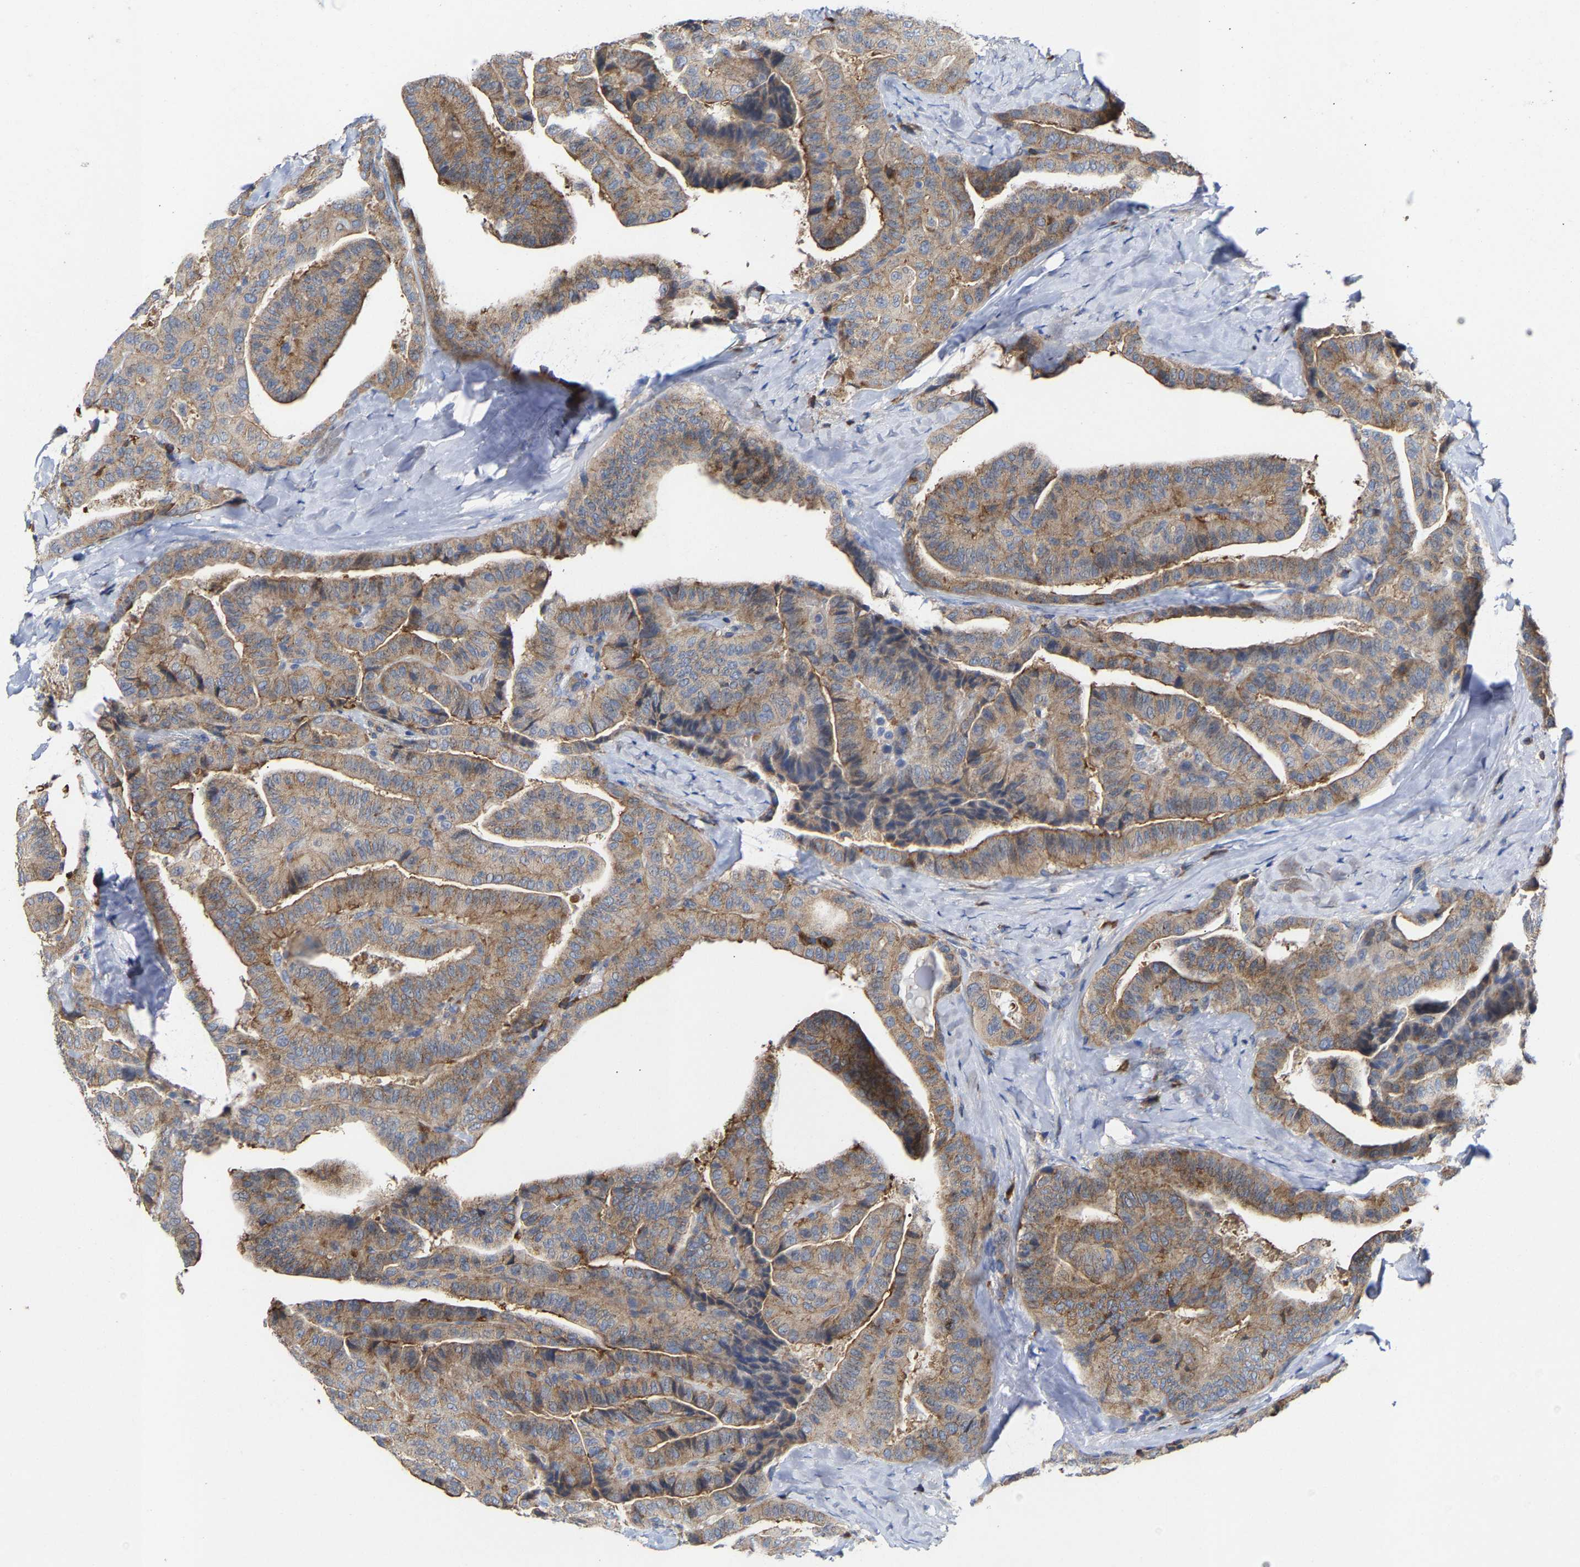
{"staining": {"intensity": "weak", "quantity": "25%-75%", "location": "cytoplasmic/membranous"}, "tissue": "thyroid cancer", "cell_type": "Tumor cells", "image_type": "cancer", "snomed": [{"axis": "morphology", "description": "Papillary adenocarcinoma, NOS"}, {"axis": "topography", "description": "Thyroid gland"}], "caption": "Immunohistochemistry (IHC) image of neoplastic tissue: human thyroid papillary adenocarcinoma stained using immunohistochemistry shows low levels of weak protein expression localized specifically in the cytoplasmic/membranous of tumor cells, appearing as a cytoplasmic/membranous brown color.", "gene": "PPP1R15A", "patient": {"sex": "male", "age": 77}}